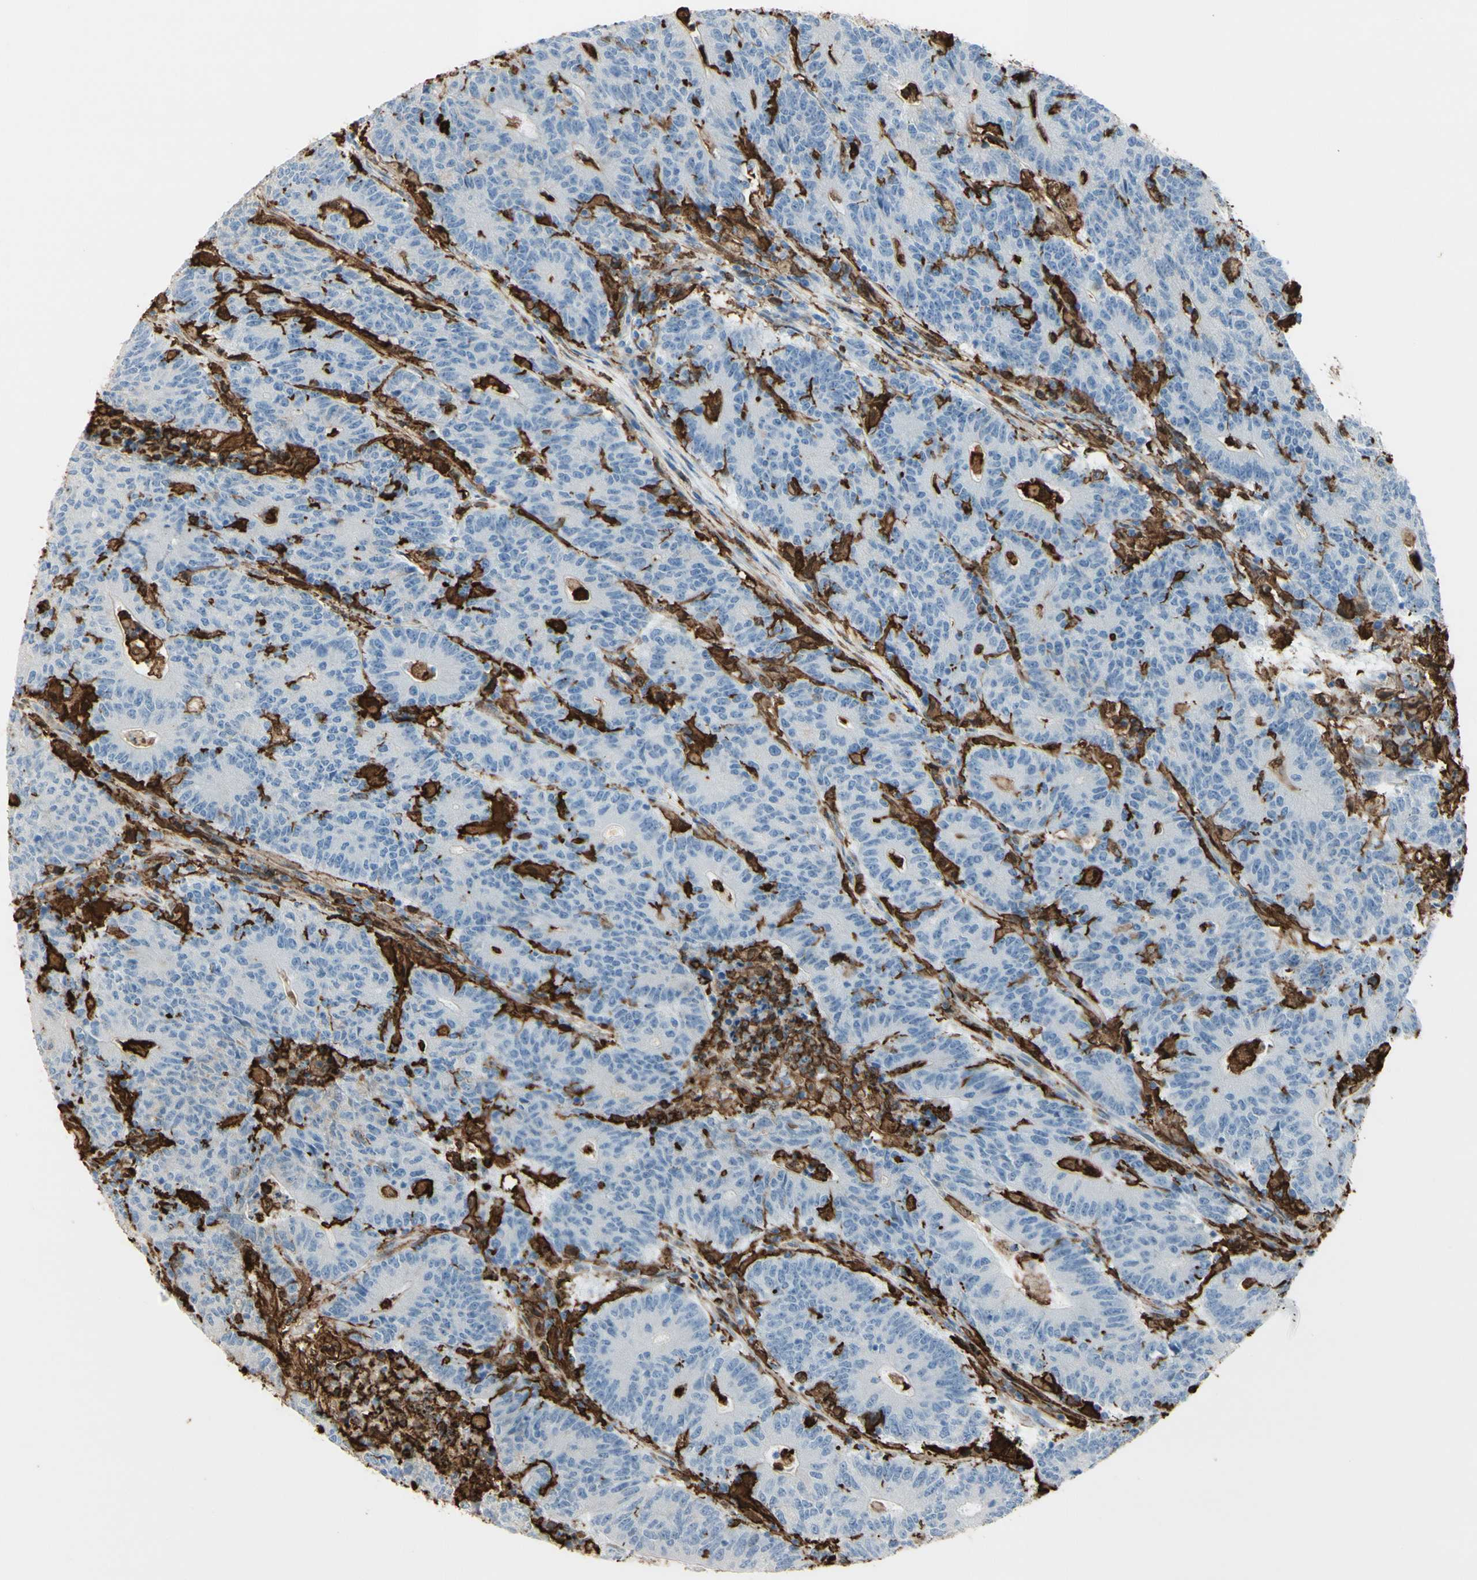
{"staining": {"intensity": "negative", "quantity": "none", "location": "none"}, "tissue": "colorectal cancer", "cell_type": "Tumor cells", "image_type": "cancer", "snomed": [{"axis": "morphology", "description": "Normal tissue, NOS"}, {"axis": "morphology", "description": "Adenocarcinoma, NOS"}, {"axis": "topography", "description": "Colon"}], "caption": "The micrograph exhibits no significant expression in tumor cells of colorectal cancer.", "gene": "GSN", "patient": {"sex": "female", "age": 75}}